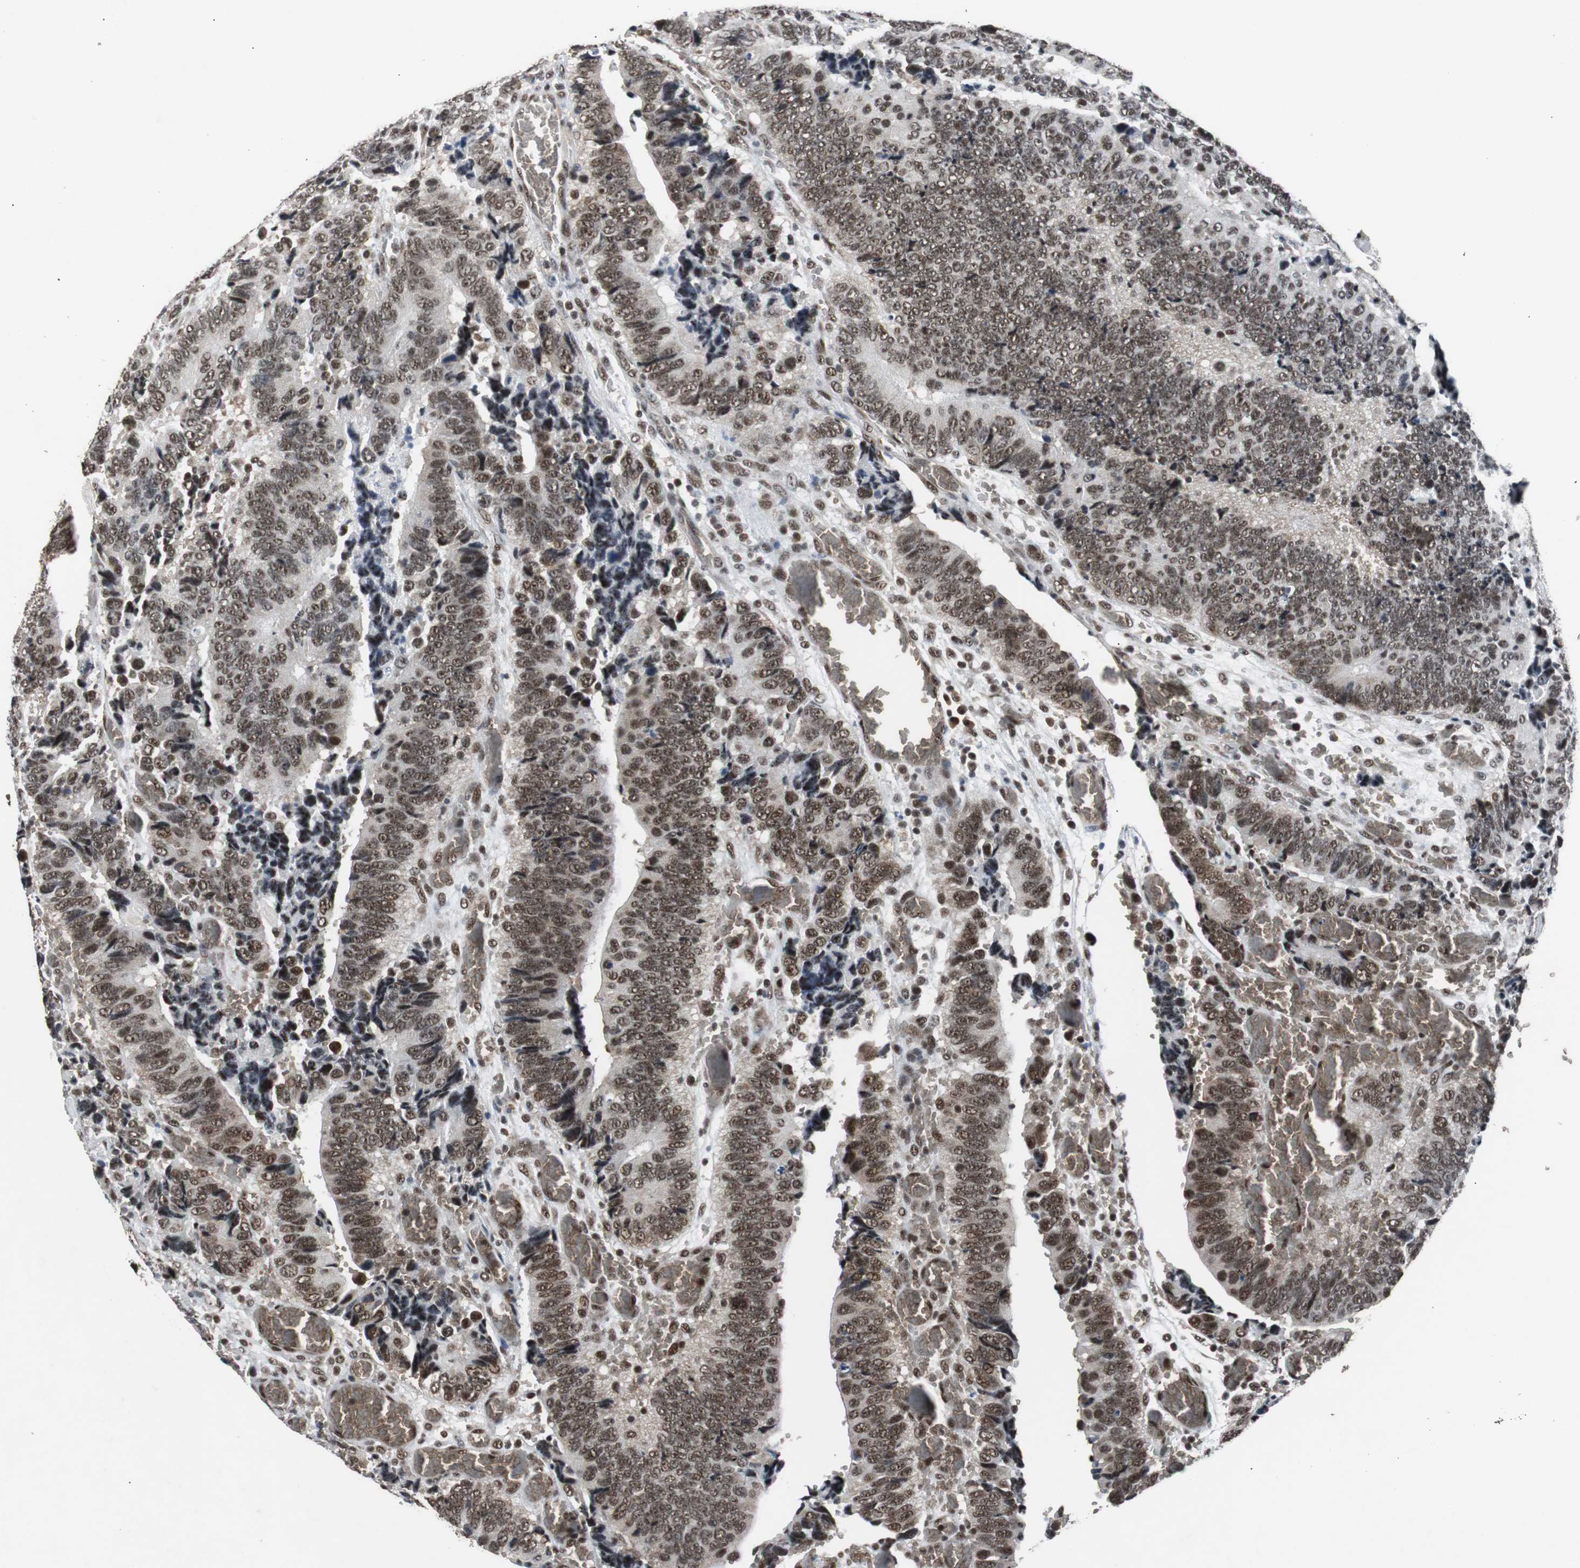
{"staining": {"intensity": "moderate", "quantity": ">75%", "location": "nuclear"}, "tissue": "colorectal cancer", "cell_type": "Tumor cells", "image_type": "cancer", "snomed": [{"axis": "morphology", "description": "Adenocarcinoma, NOS"}, {"axis": "topography", "description": "Colon"}], "caption": "DAB (3,3'-diaminobenzidine) immunohistochemical staining of human colorectal adenocarcinoma displays moderate nuclear protein expression in about >75% of tumor cells.", "gene": "USP28", "patient": {"sex": "male", "age": 72}}